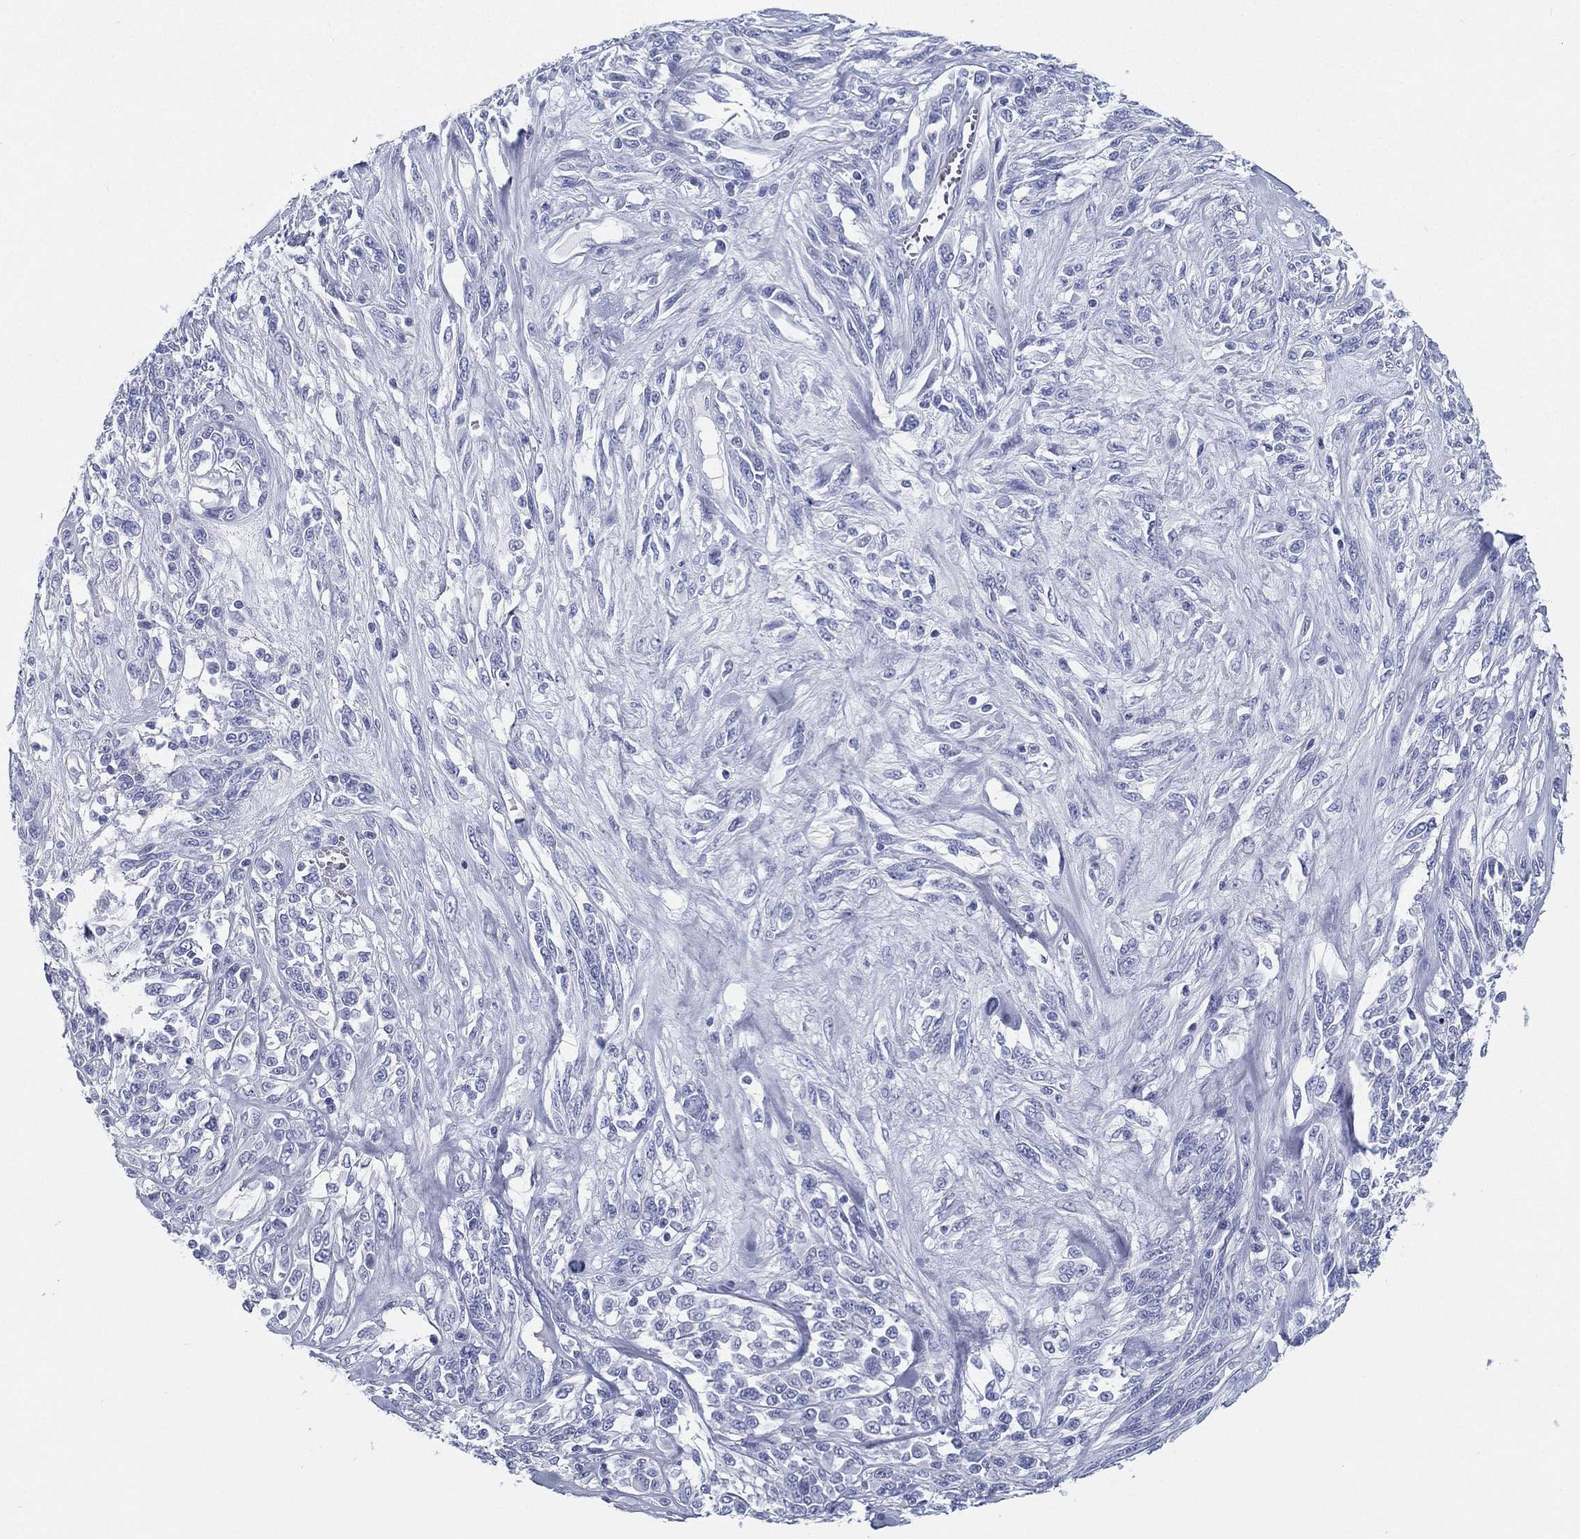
{"staining": {"intensity": "negative", "quantity": "none", "location": "none"}, "tissue": "melanoma", "cell_type": "Tumor cells", "image_type": "cancer", "snomed": [{"axis": "morphology", "description": "Malignant melanoma, NOS"}, {"axis": "topography", "description": "Skin"}], "caption": "IHC of human melanoma demonstrates no staining in tumor cells. The staining was performed using DAB (3,3'-diaminobenzidine) to visualize the protein expression in brown, while the nuclei were stained in blue with hematoxylin (Magnification: 20x).", "gene": "ATP1B2", "patient": {"sex": "female", "age": 91}}